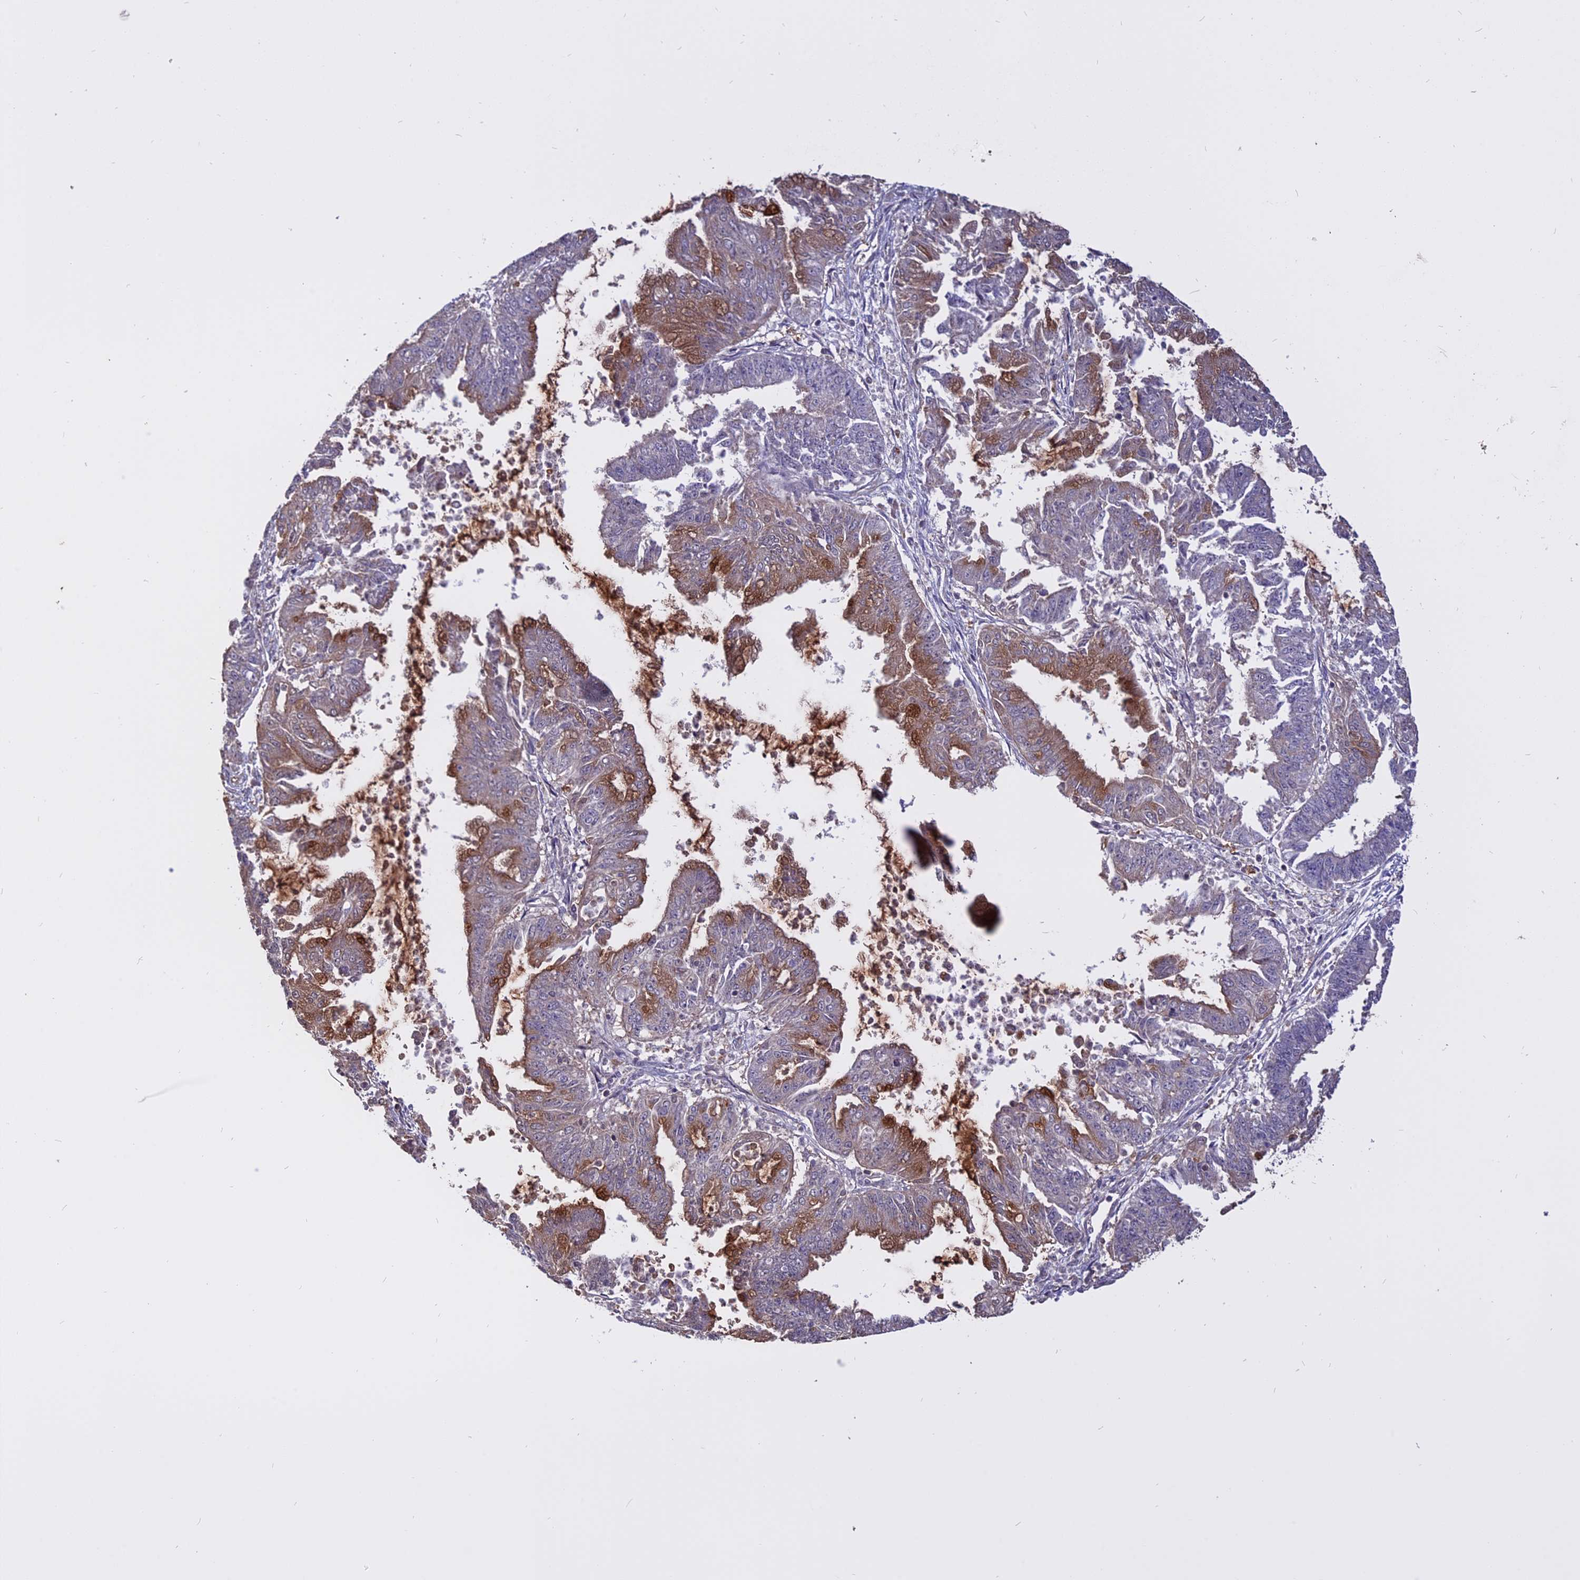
{"staining": {"intensity": "moderate", "quantity": "<25%", "location": "cytoplasmic/membranous"}, "tissue": "endometrial cancer", "cell_type": "Tumor cells", "image_type": "cancer", "snomed": [{"axis": "morphology", "description": "Adenocarcinoma, NOS"}, {"axis": "topography", "description": "Endometrium"}], "caption": "Immunohistochemistry of endometrial cancer (adenocarcinoma) shows low levels of moderate cytoplasmic/membranous staining in approximately <25% of tumor cells.", "gene": "CARMIL2", "patient": {"sex": "female", "age": 73}}